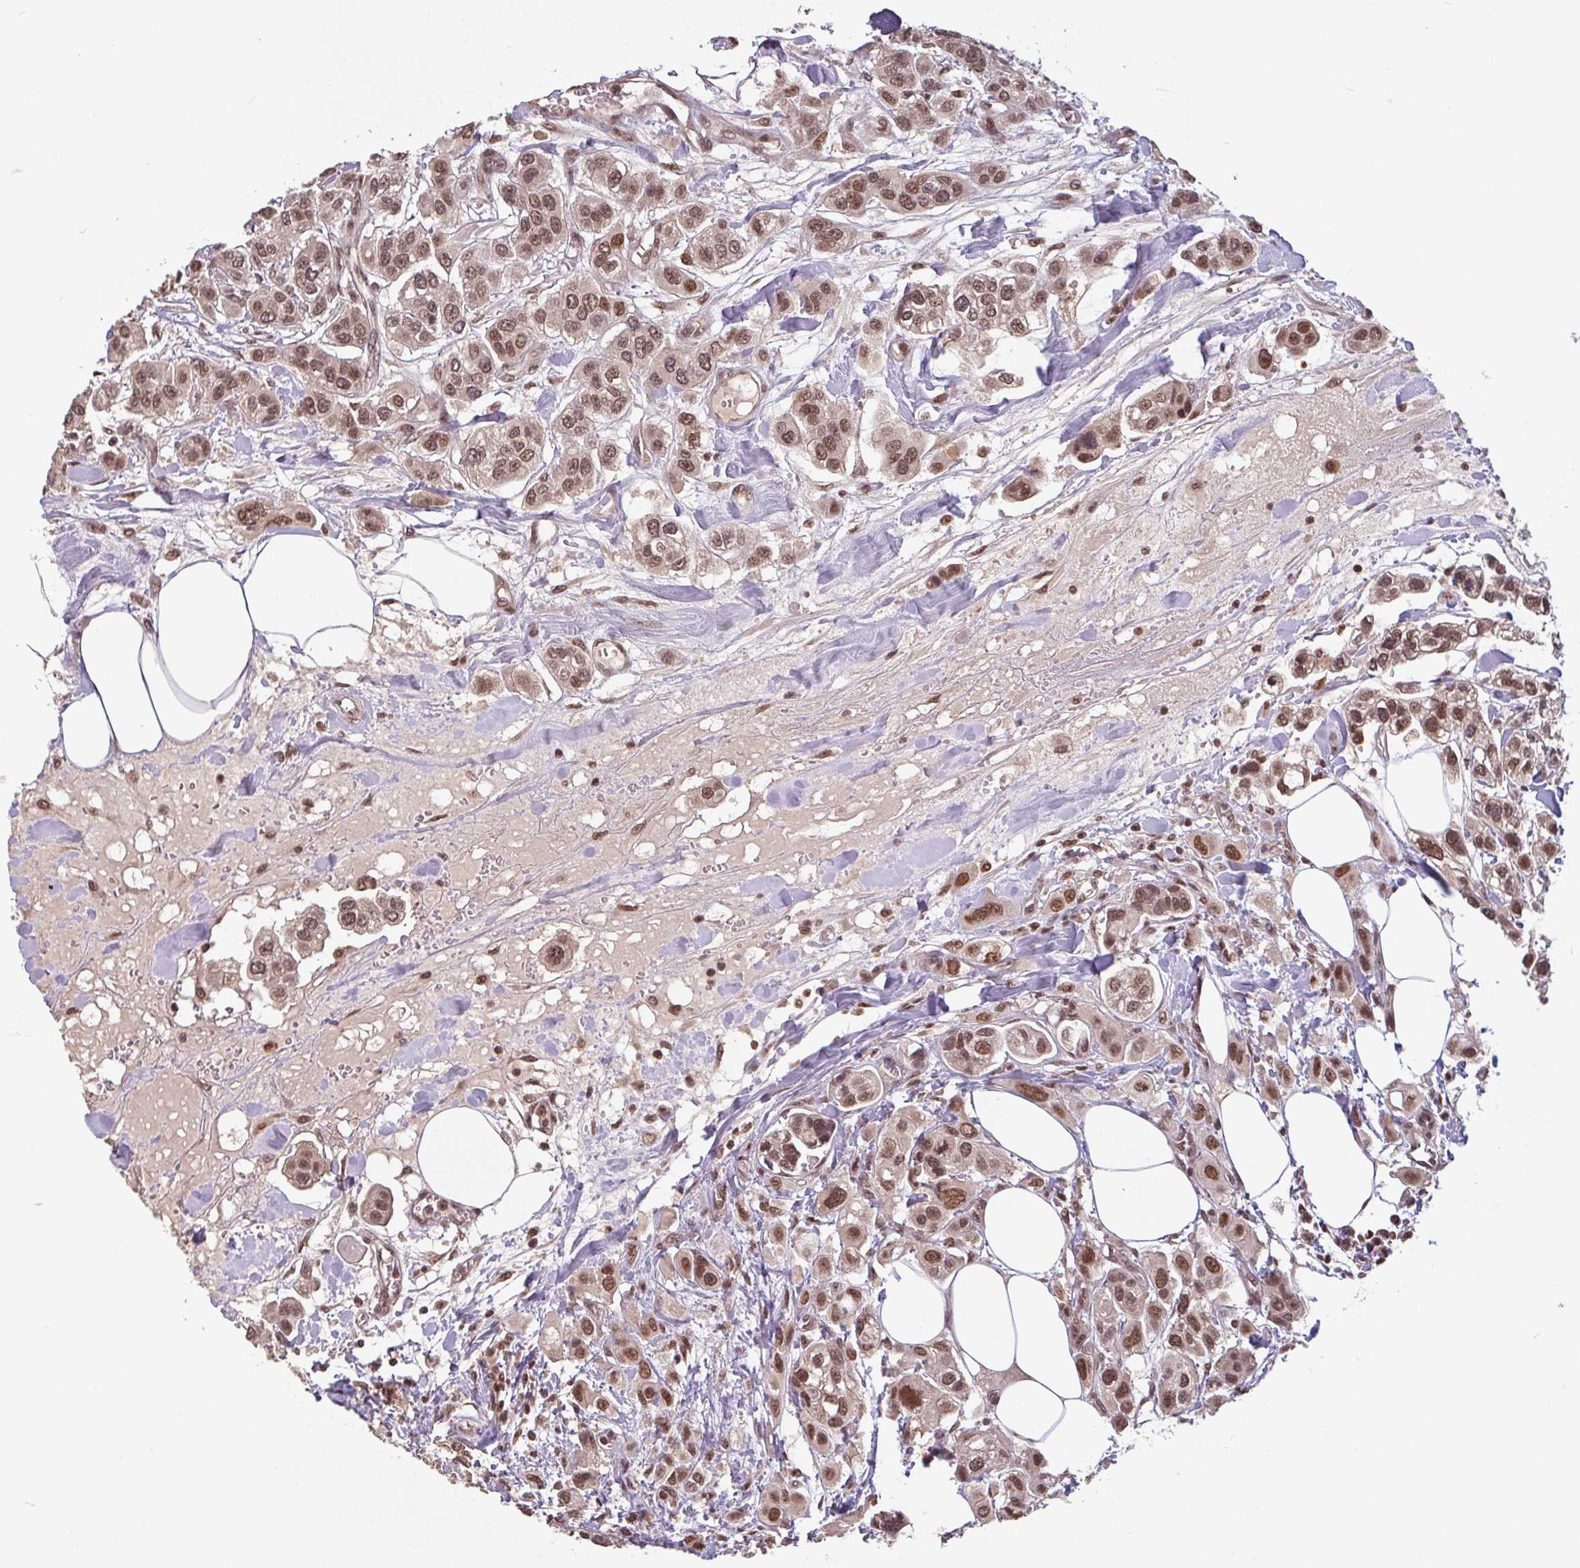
{"staining": {"intensity": "moderate", "quantity": ">75%", "location": "nuclear"}, "tissue": "urothelial cancer", "cell_type": "Tumor cells", "image_type": "cancer", "snomed": [{"axis": "morphology", "description": "Urothelial carcinoma, High grade"}, {"axis": "topography", "description": "Urinary bladder"}], "caption": "This photomicrograph shows immunohistochemistry staining of urothelial carcinoma (high-grade), with medium moderate nuclear expression in approximately >75% of tumor cells.", "gene": "DR1", "patient": {"sex": "male", "age": 67}}